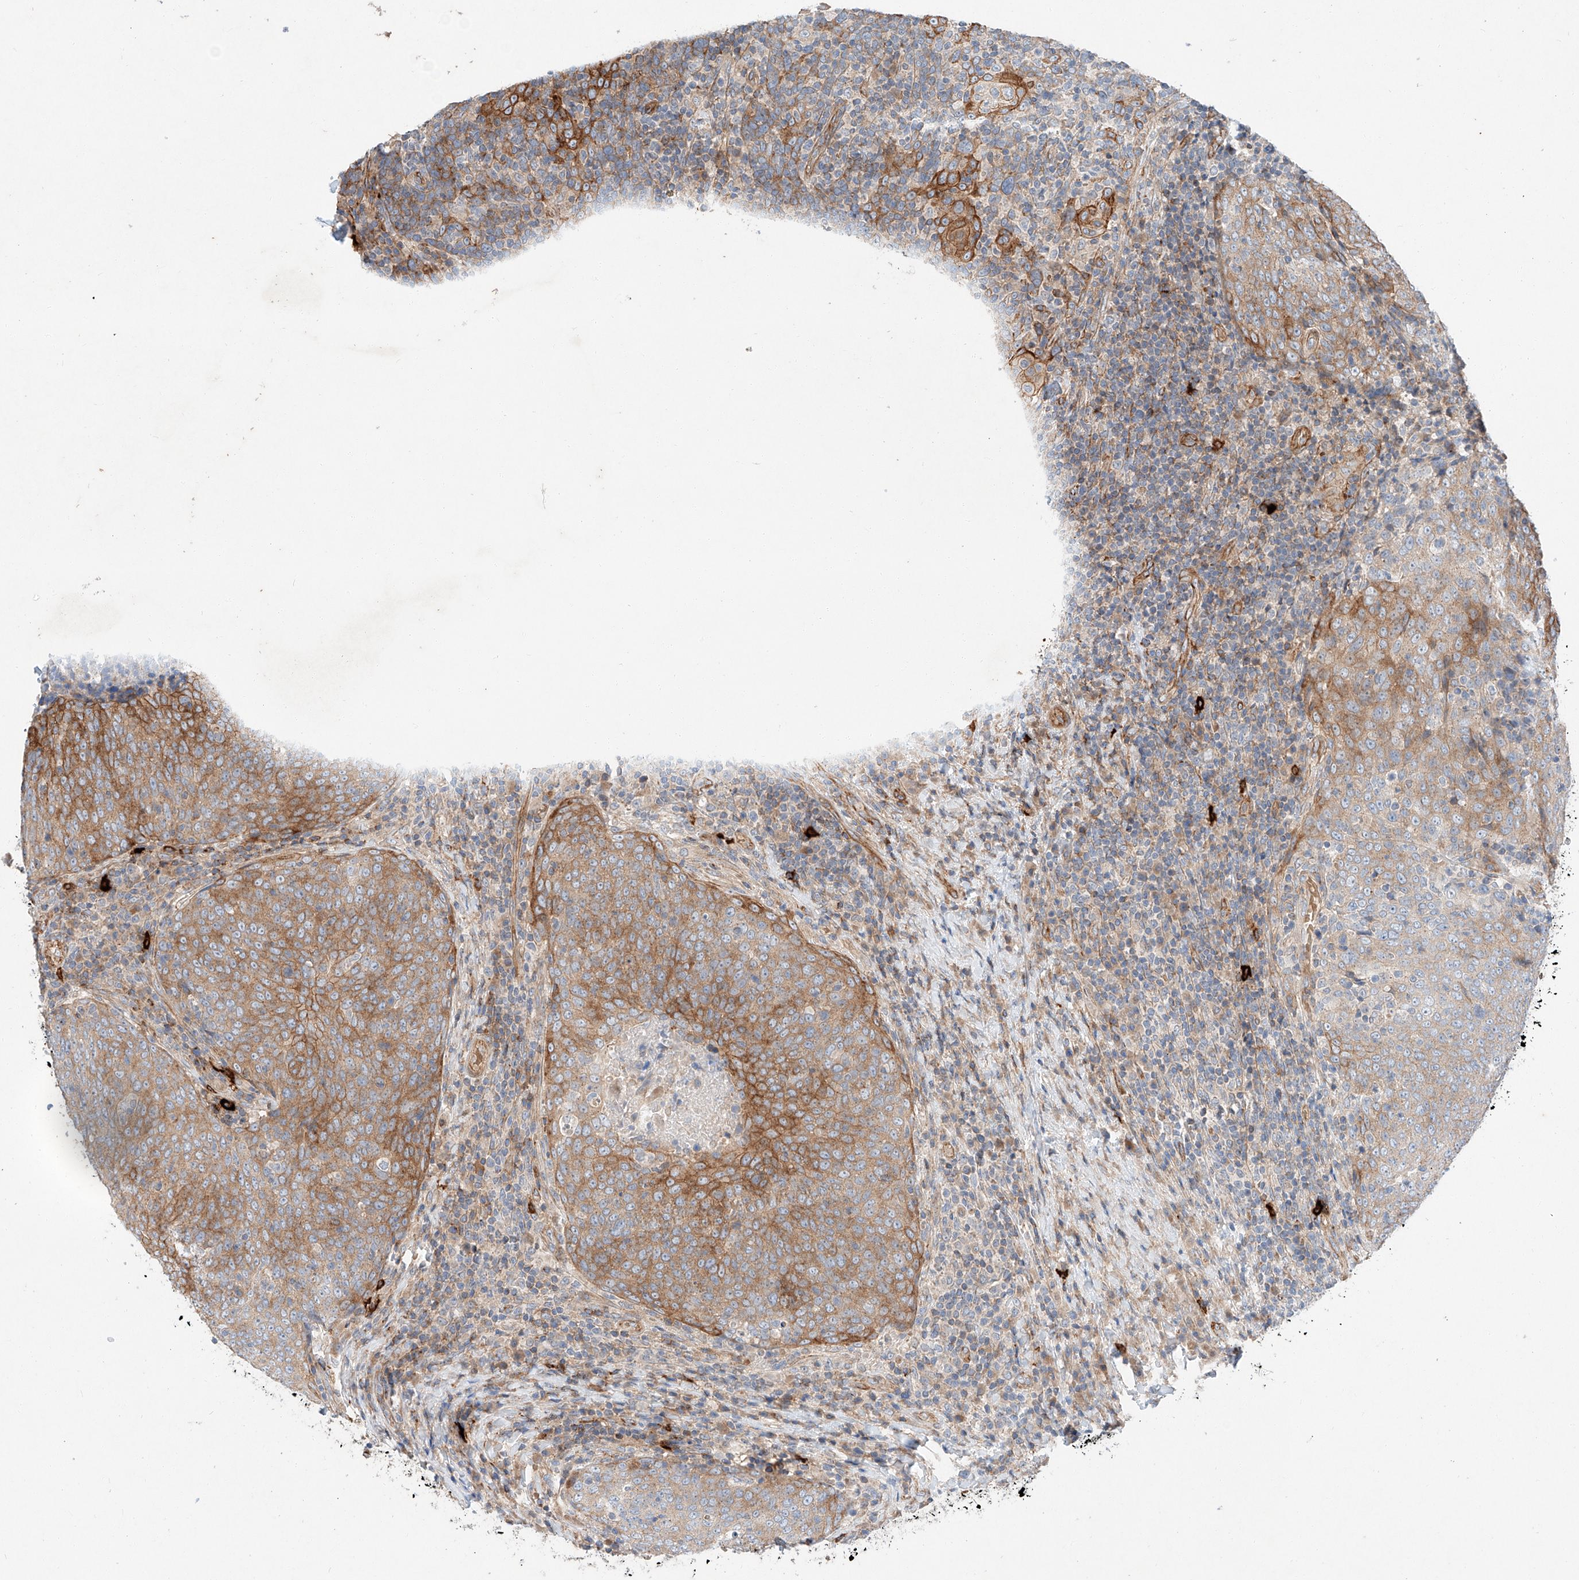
{"staining": {"intensity": "moderate", "quantity": "25%-75%", "location": "cytoplasmic/membranous"}, "tissue": "head and neck cancer", "cell_type": "Tumor cells", "image_type": "cancer", "snomed": [{"axis": "morphology", "description": "Squamous cell carcinoma, NOS"}, {"axis": "morphology", "description": "Squamous cell carcinoma, metastatic, NOS"}, {"axis": "topography", "description": "Lymph node"}, {"axis": "topography", "description": "Head-Neck"}], "caption": "A micrograph of human head and neck cancer stained for a protein demonstrates moderate cytoplasmic/membranous brown staining in tumor cells.", "gene": "MINDY4", "patient": {"sex": "male", "age": 62}}